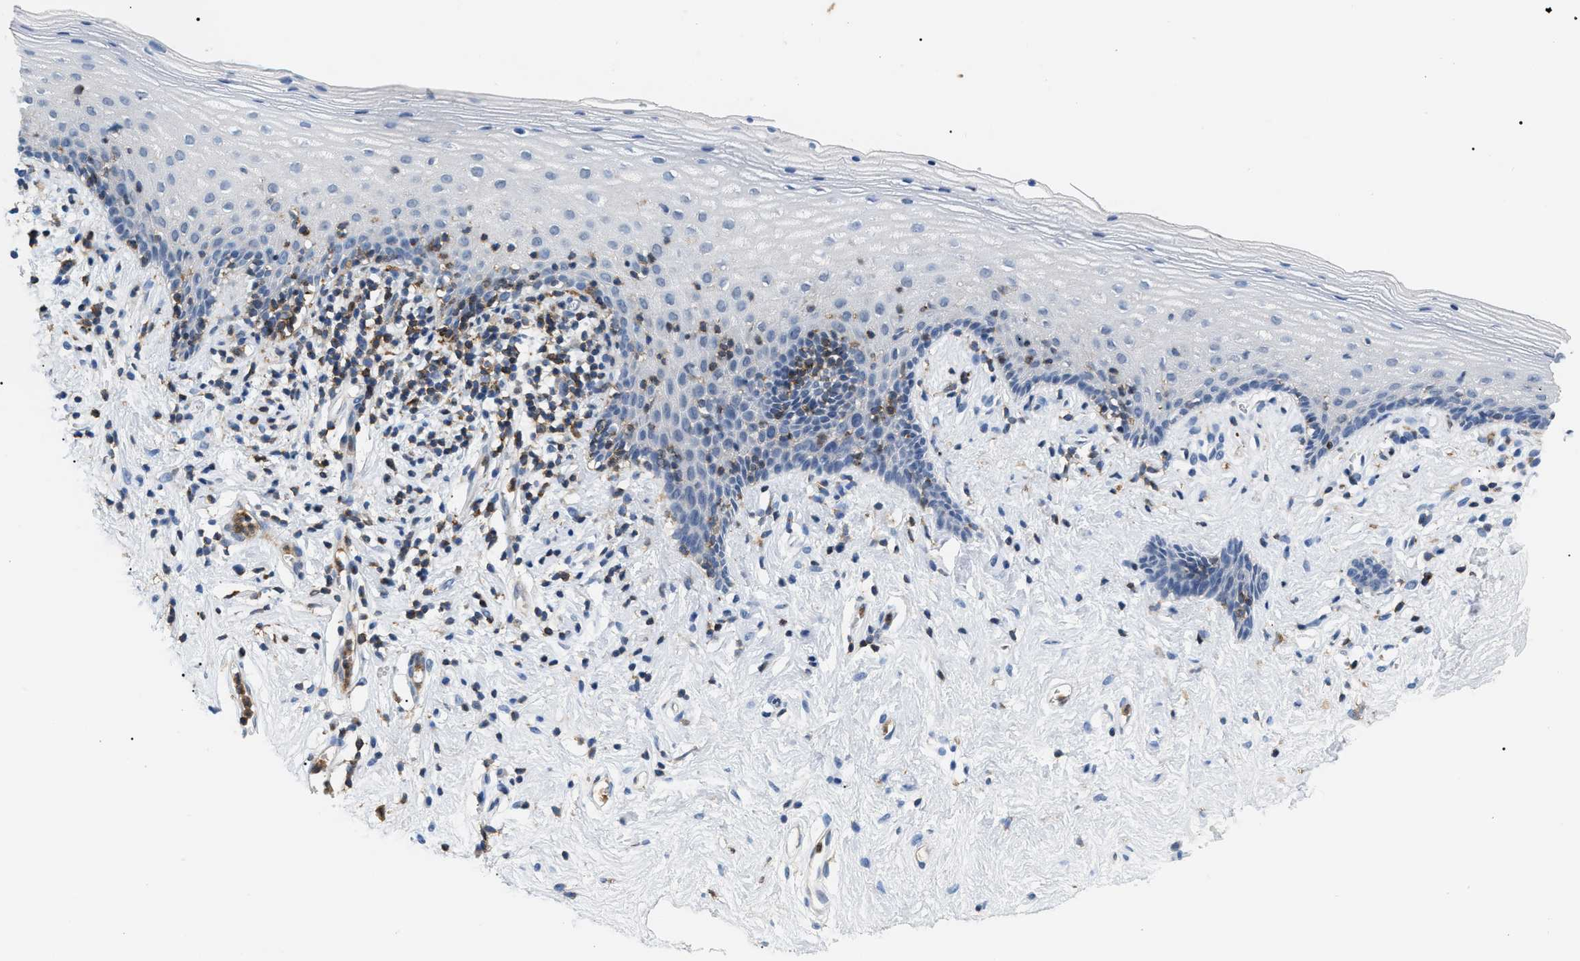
{"staining": {"intensity": "negative", "quantity": "none", "location": "none"}, "tissue": "vagina", "cell_type": "Squamous epithelial cells", "image_type": "normal", "snomed": [{"axis": "morphology", "description": "Normal tissue, NOS"}, {"axis": "topography", "description": "Vagina"}], "caption": "This photomicrograph is of unremarkable vagina stained with immunohistochemistry to label a protein in brown with the nuclei are counter-stained blue. There is no staining in squamous epithelial cells.", "gene": "INPP5D", "patient": {"sex": "female", "age": 44}}